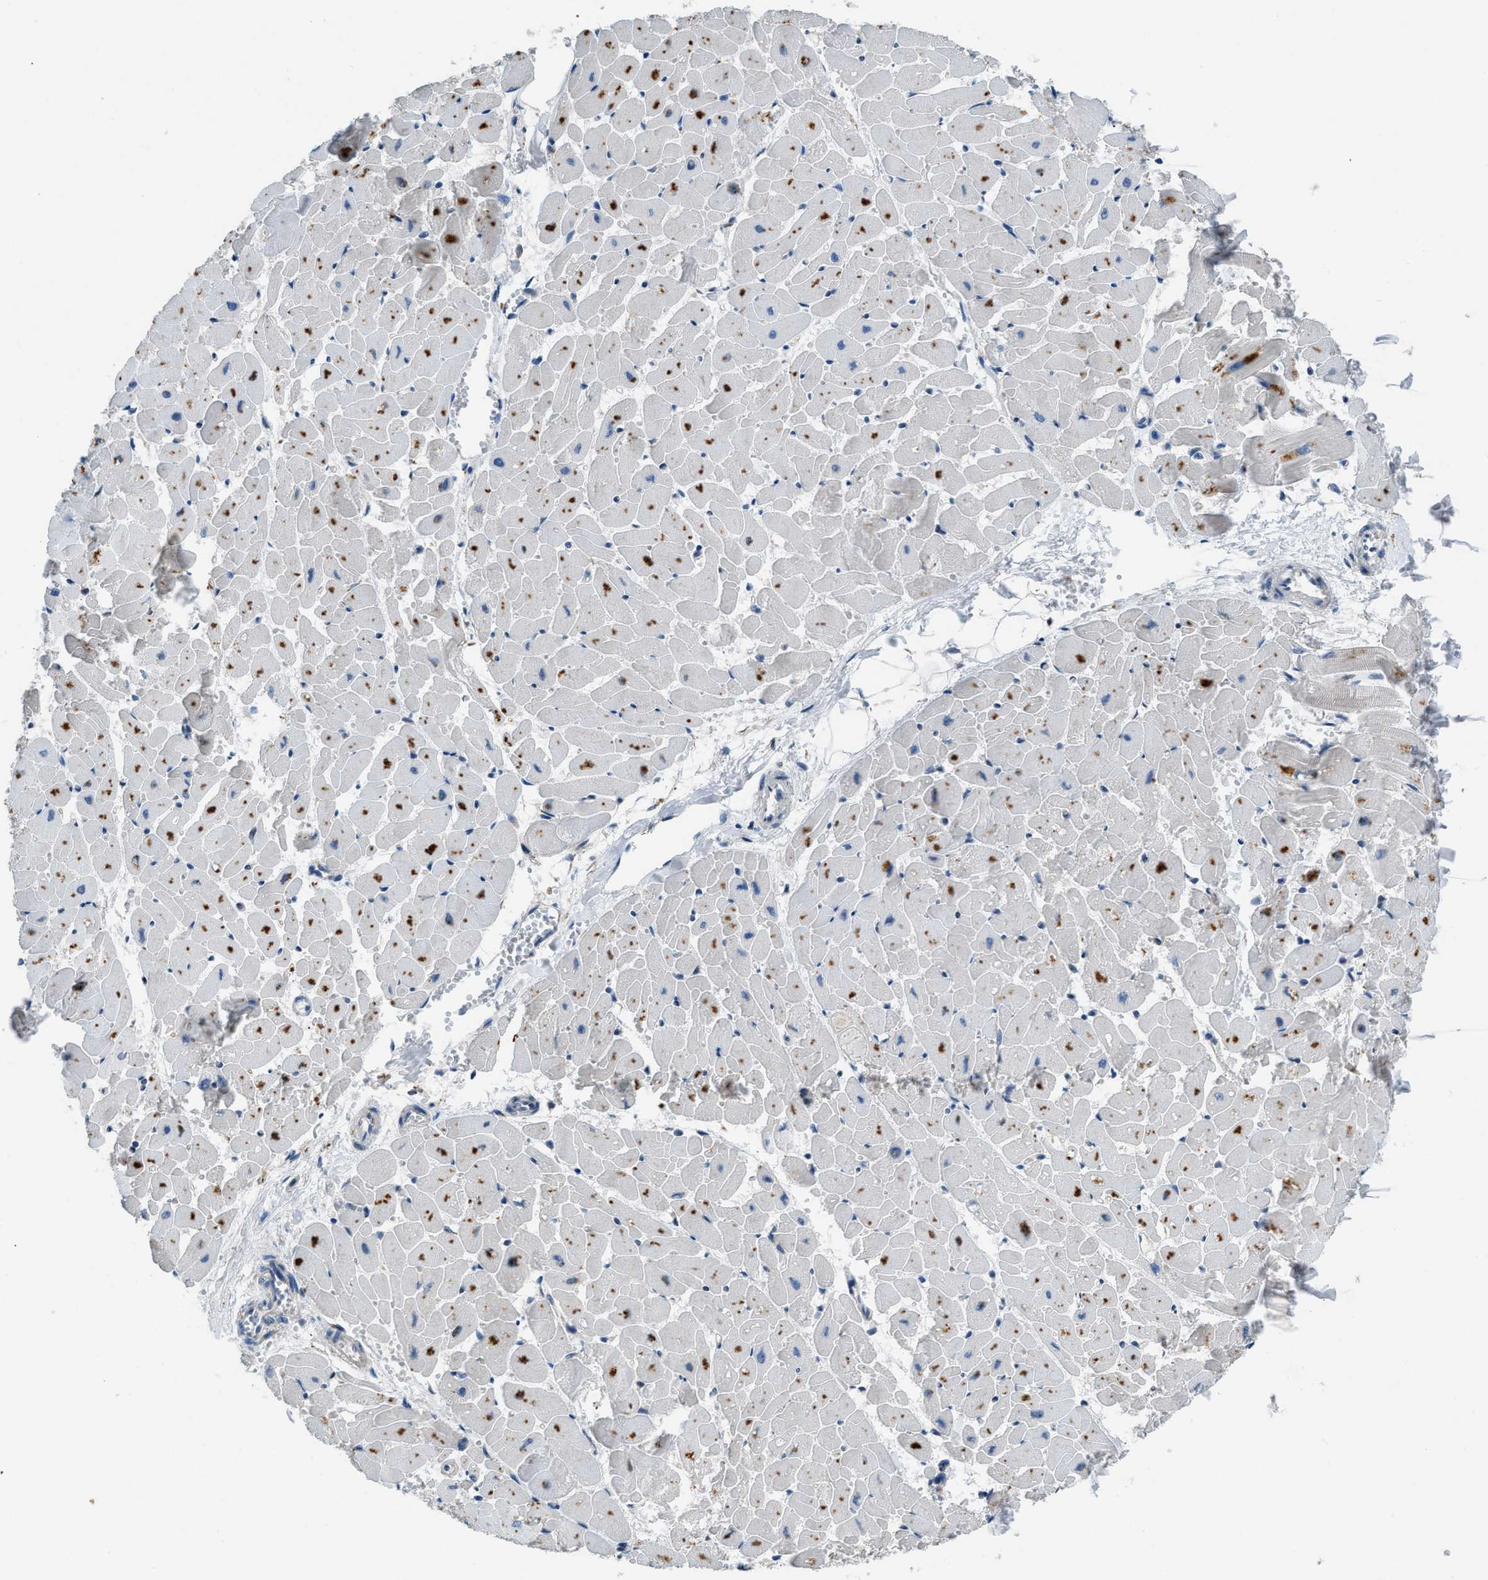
{"staining": {"intensity": "moderate", "quantity": "25%-75%", "location": "cytoplasmic/membranous"}, "tissue": "heart muscle", "cell_type": "Cardiomyocytes", "image_type": "normal", "snomed": [{"axis": "morphology", "description": "Normal tissue, NOS"}, {"axis": "topography", "description": "Heart"}], "caption": "This is a histology image of IHC staining of normal heart muscle, which shows moderate expression in the cytoplasmic/membranous of cardiomyocytes.", "gene": "GGCX", "patient": {"sex": "female", "age": 19}}